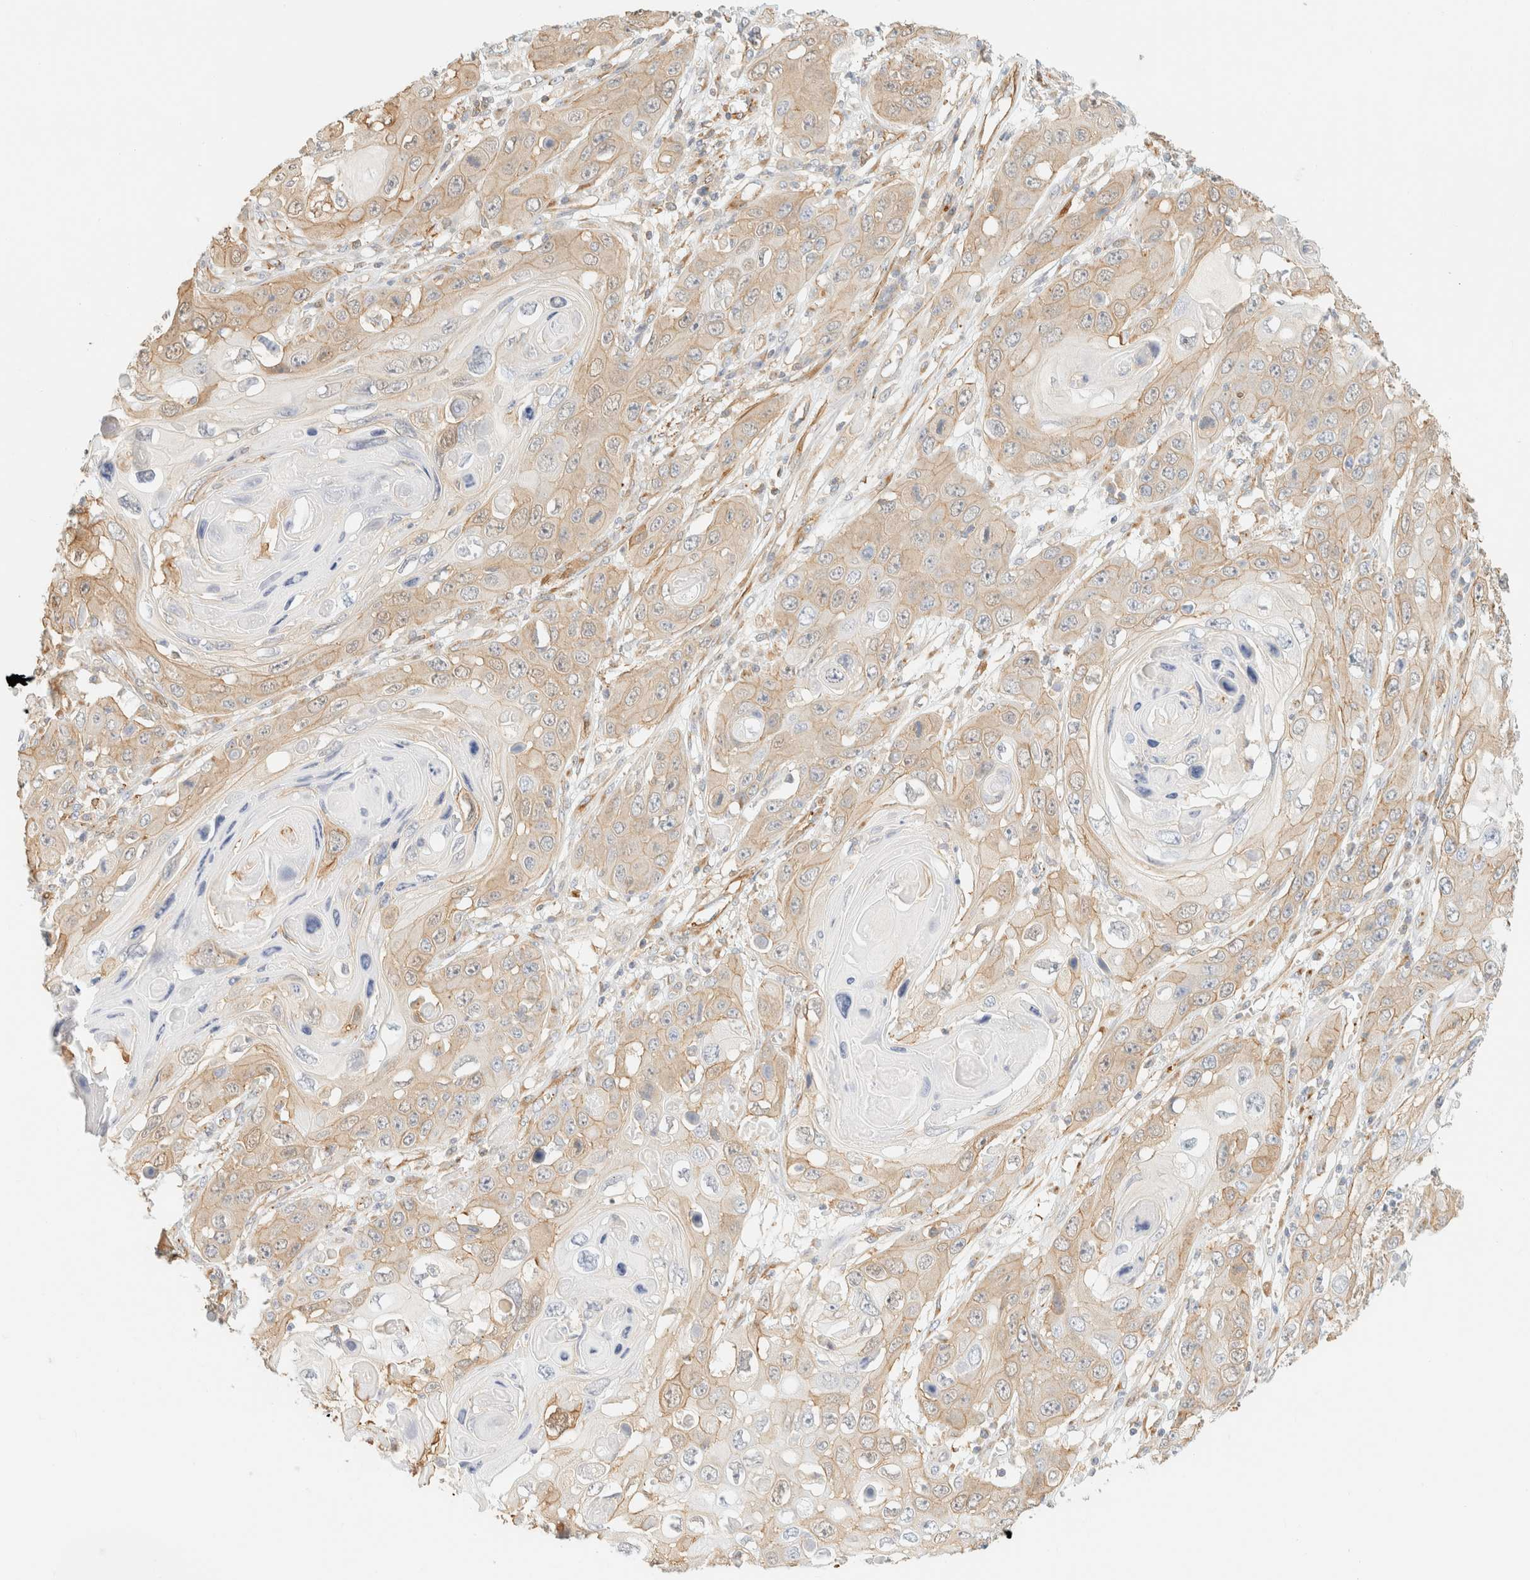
{"staining": {"intensity": "weak", "quantity": ">75%", "location": "cytoplasmic/membranous"}, "tissue": "skin cancer", "cell_type": "Tumor cells", "image_type": "cancer", "snomed": [{"axis": "morphology", "description": "Squamous cell carcinoma, NOS"}, {"axis": "topography", "description": "Skin"}], "caption": "Skin squamous cell carcinoma stained with immunohistochemistry (IHC) reveals weak cytoplasmic/membranous expression in about >75% of tumor cells.", "gene": "OTOP2", "patient": {"sex": "male", "age": 55}}